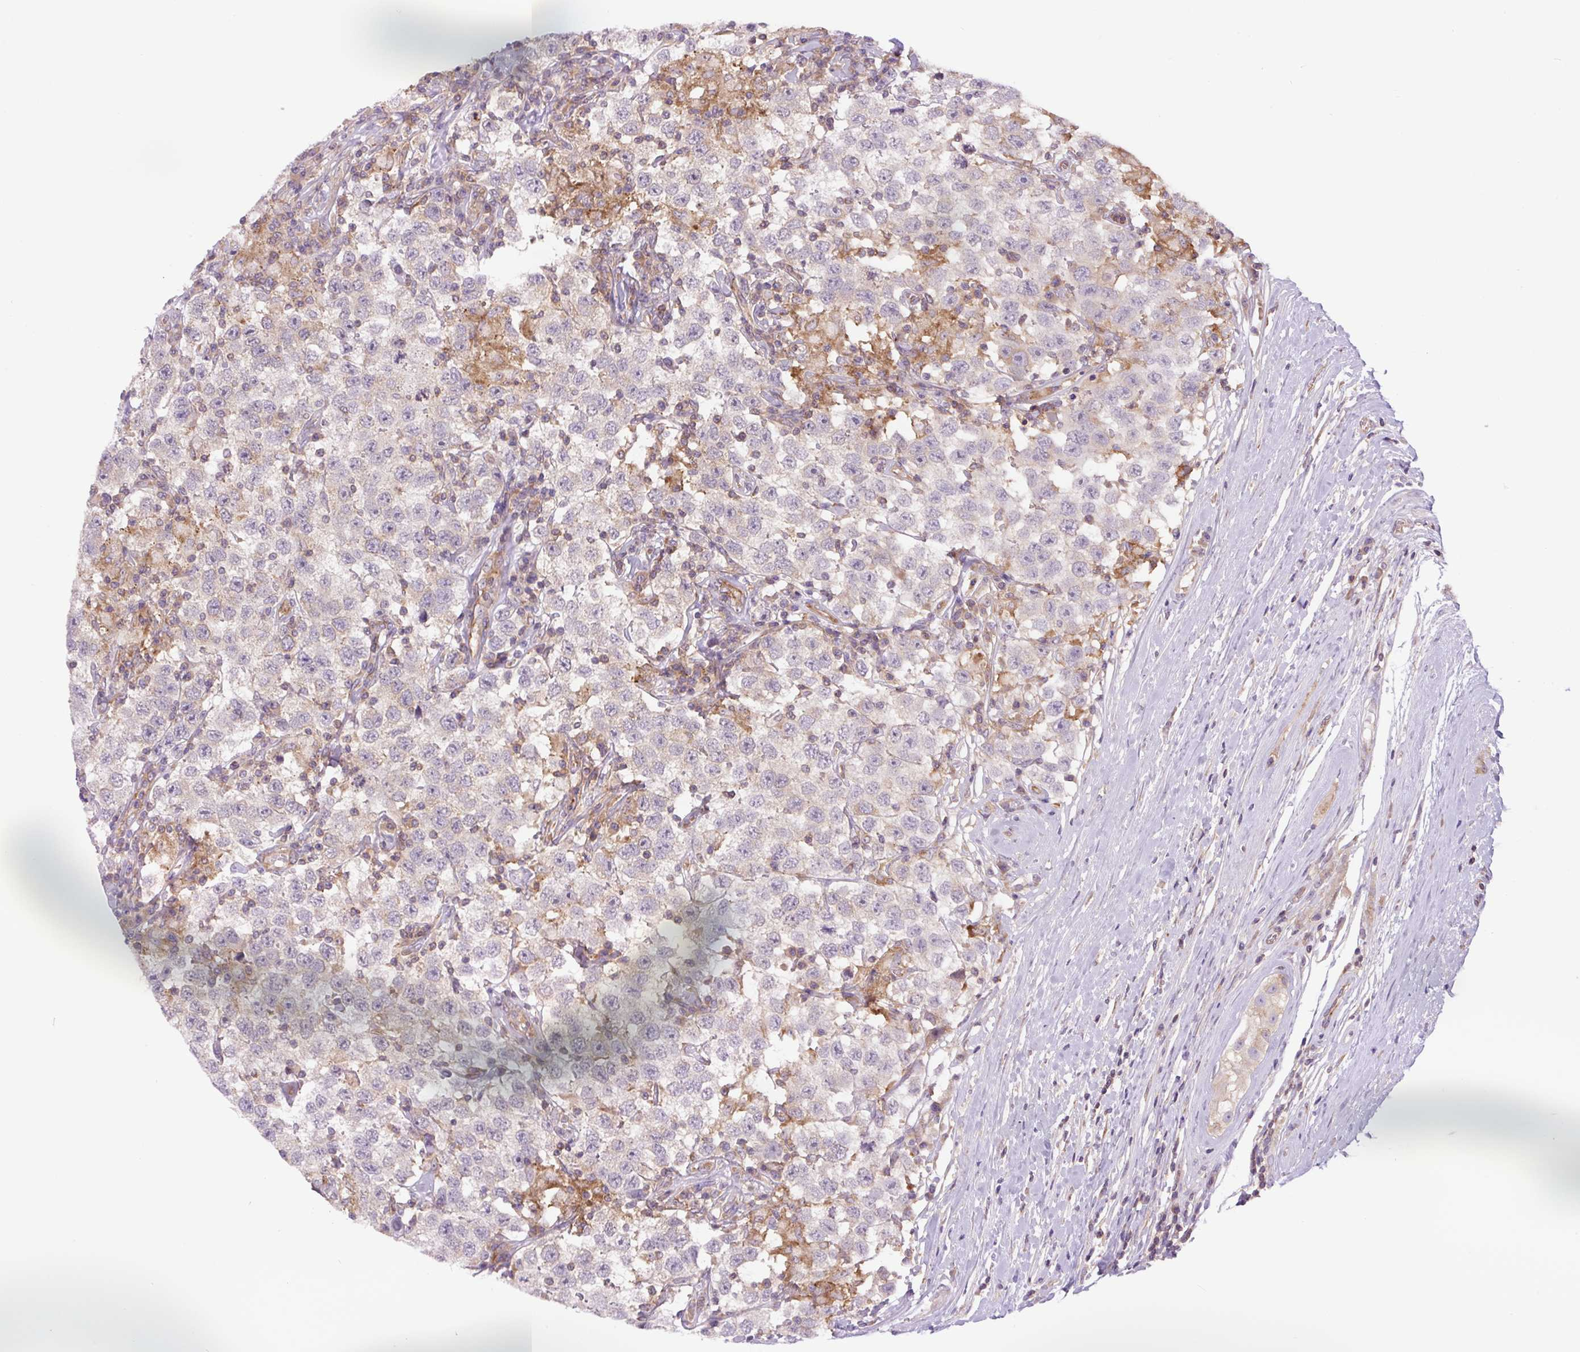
{"staining": {"intensity": "negative", "quantity": "none", "location": "none"}, "tissue": "testis cancer", "cell_type": "Tumor cells", "image_type": "cancer", "snomed": [{"axis": "morphology", "description": "Seminoma, NOS"}, {"axis": "topography", "description": "Testis"}], "caption": "There is no significant expression in tumor cells of testis cancer (seminoma).", "gene": "MINK1", "patient": {"sex": "male", "age": 41}}